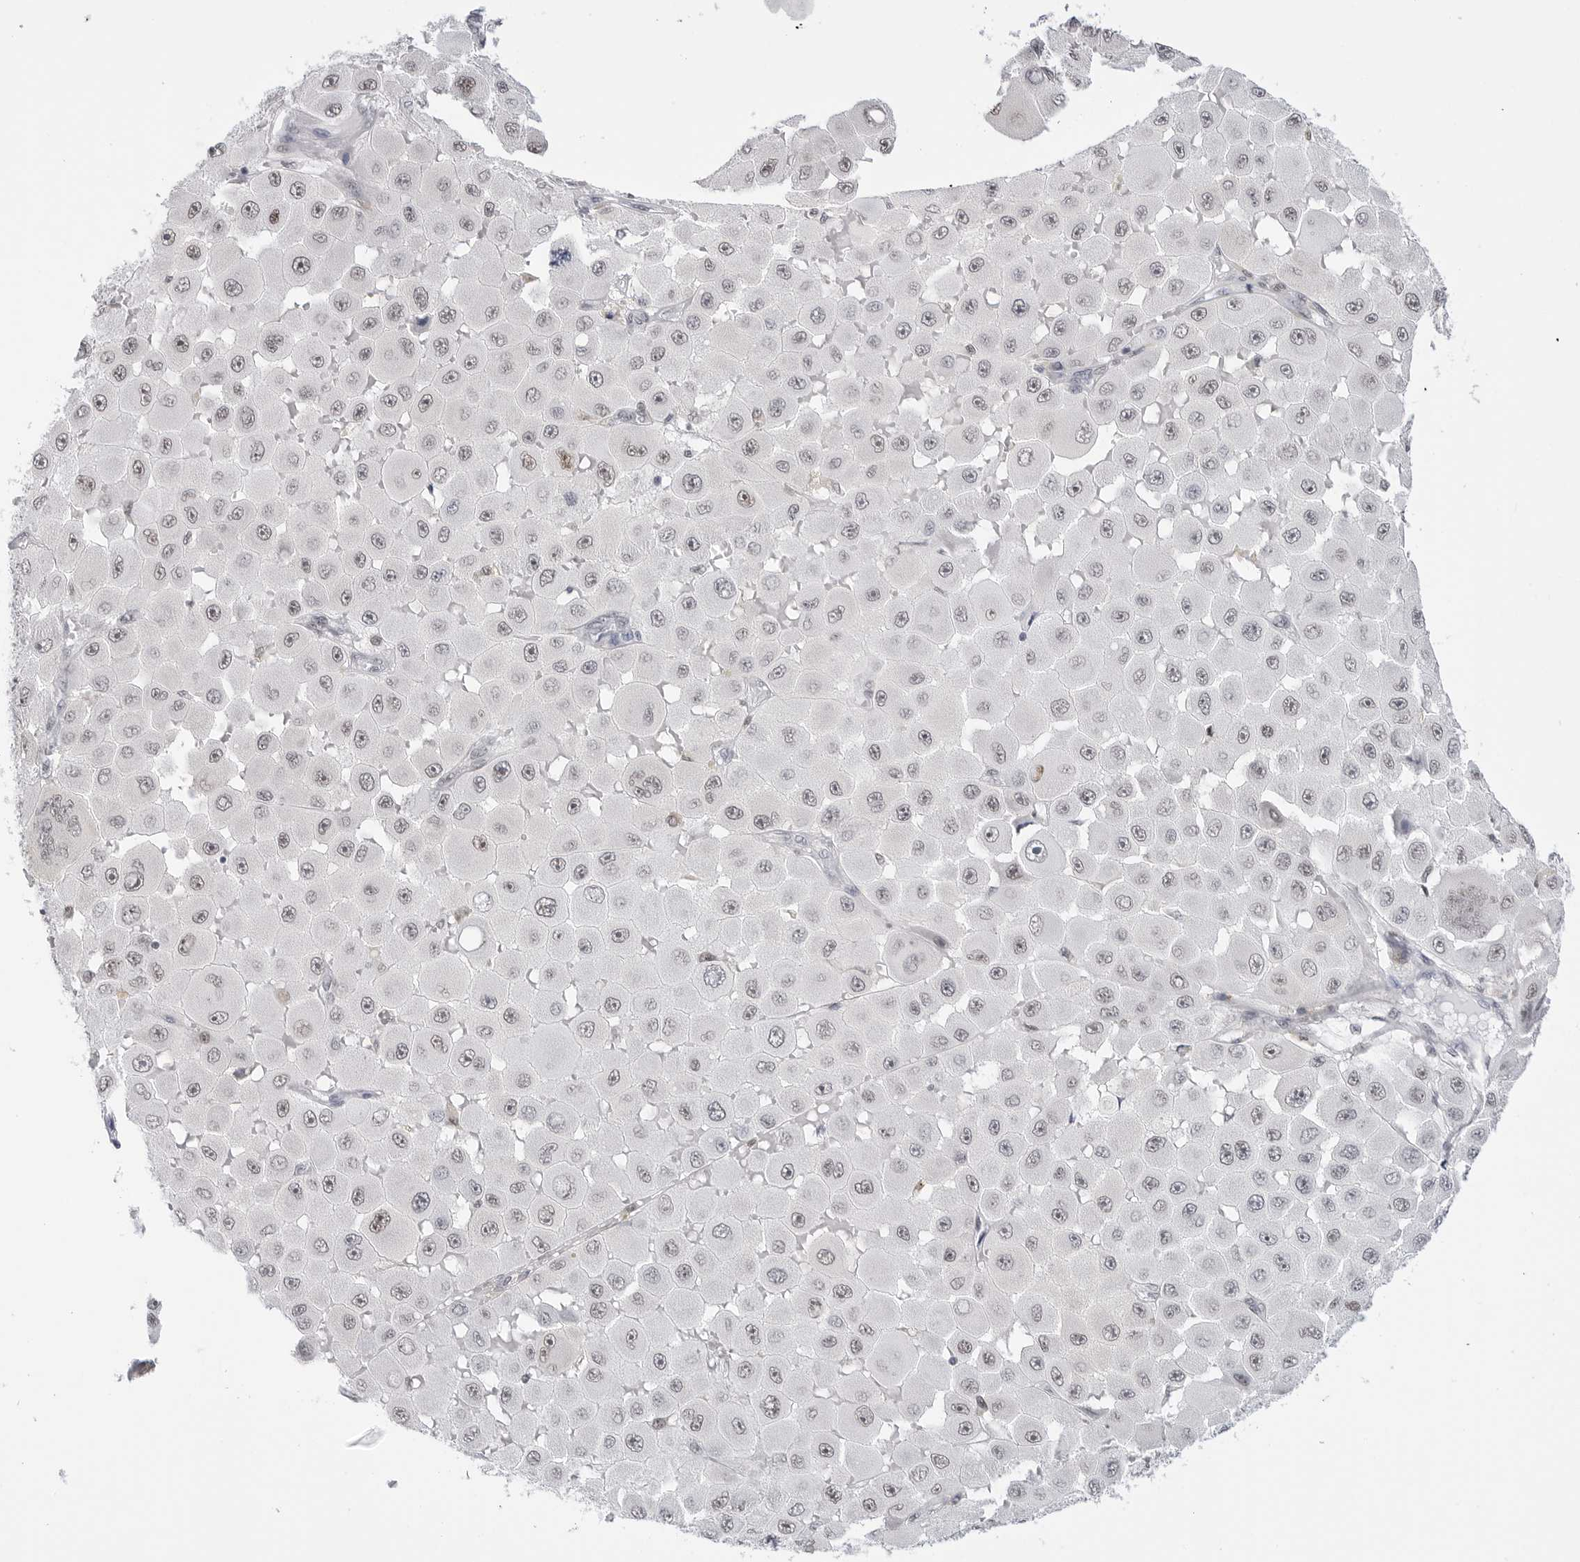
{"staining": {"intensity": "moderate", "quantity": "25%-75%", "location": "nuclear"}, "tissue": "melanoma", "cell_type": "Tumor cells", "image_type": "cancer", "snomed": [{"axis": "morphology", "description": "Malignant melanoma, NOS"}, {"axis": "topography", "description": "Skin"}], "caption": "This is an image of IHC staining of malignant melanoma, which shows moderate positivity in the nuclear of tumor cells.", "gene": "C1orf162", "patient": {"sex": "female", "age": 81}}